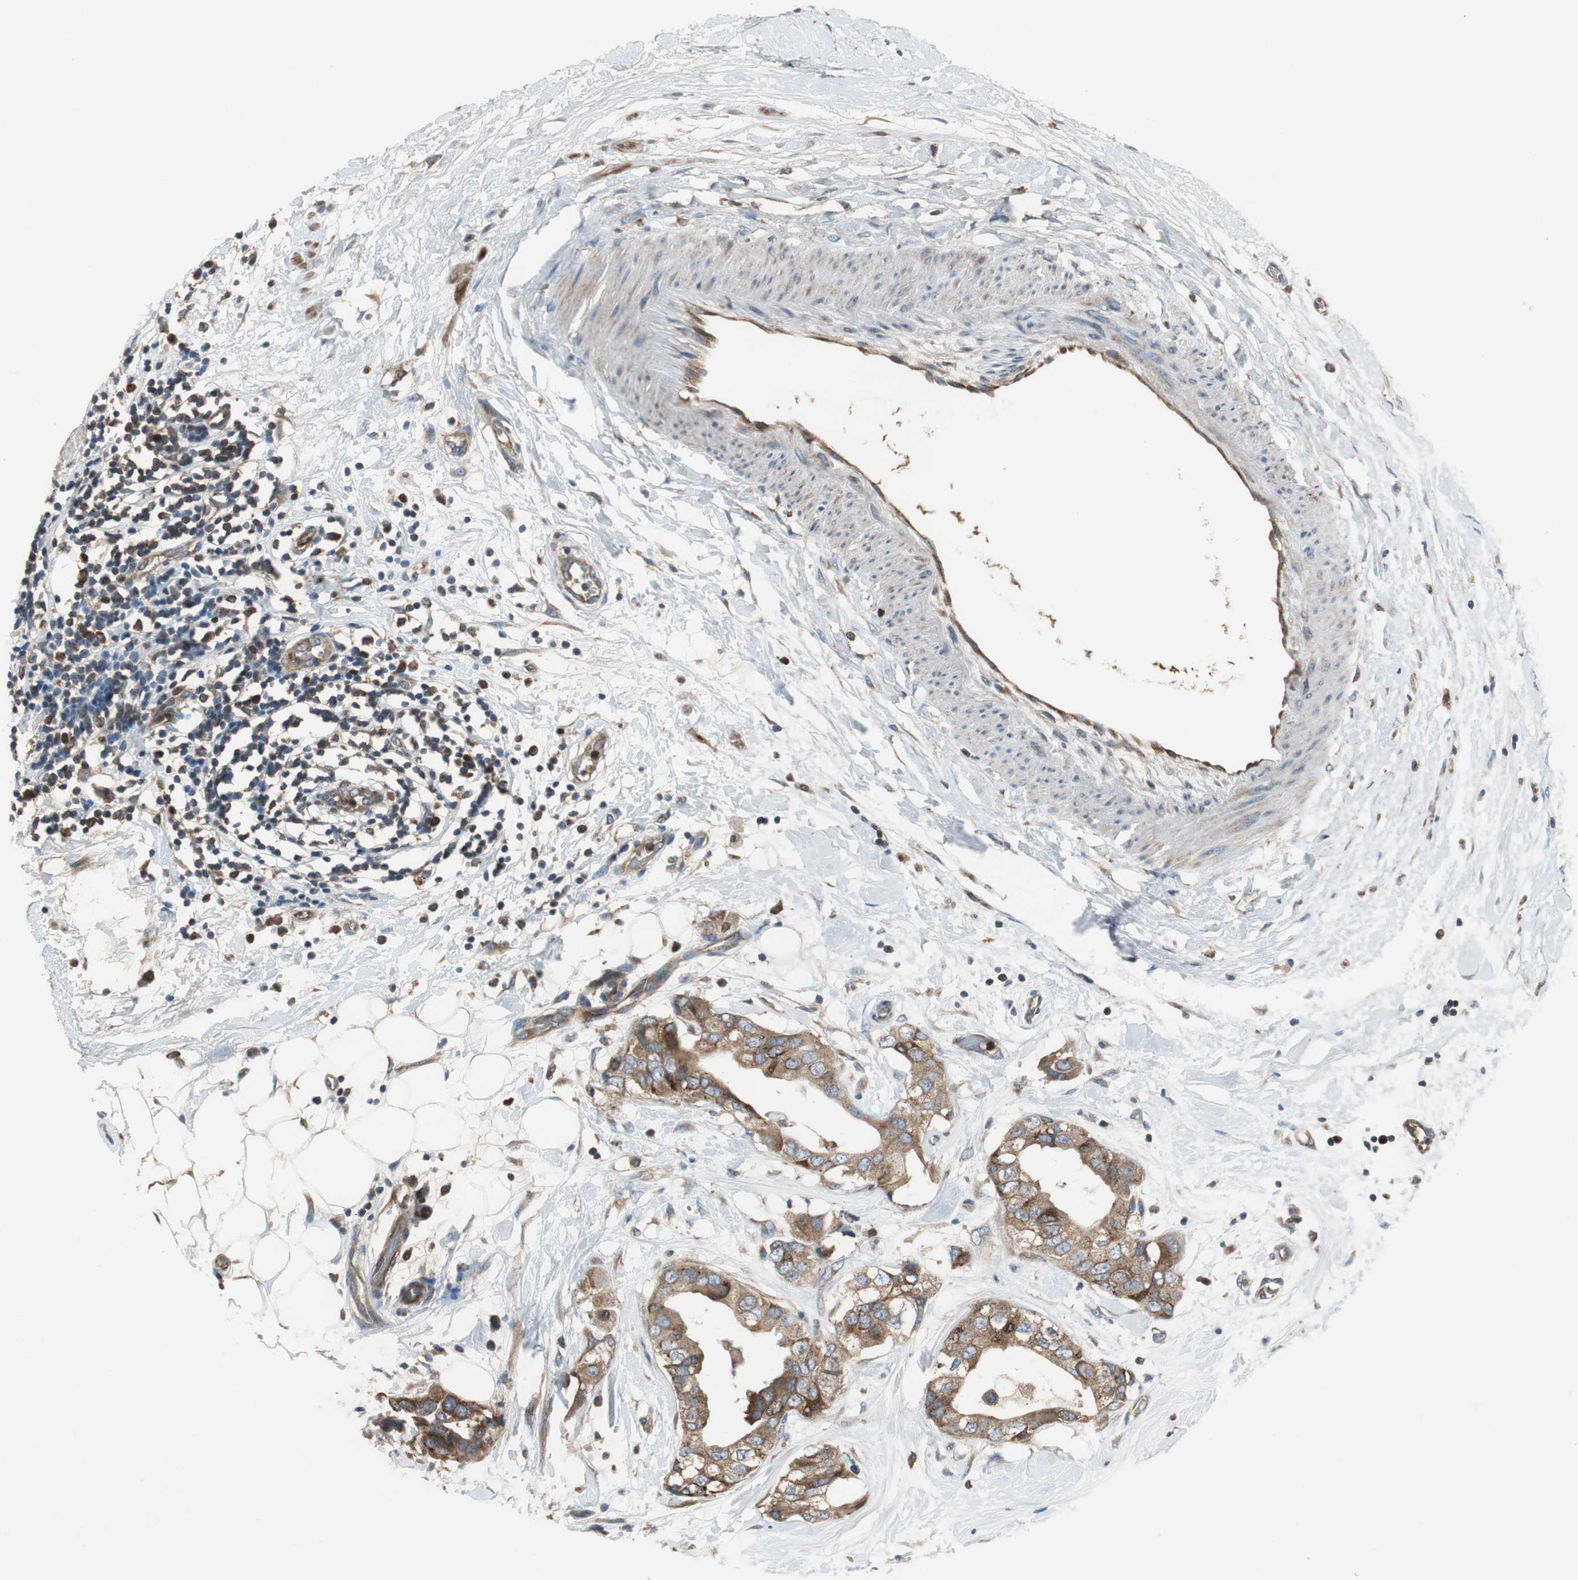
{"staining": {"intensity": "moderate", "quantity": ">75%", "location": "cytoplasmic/membranous"}, "tissue": "breast cancer", "cell_type": "Tumor cells", "image_type": "cancer", "snomed": [{"axis": "morphology", "description": "Duct carcinoma"}, {"axis": "topography", "description": "Breast"}], "caption": "Protein staining demonstrates moderate cytoplasmic/membranous staining in approximately >75% of tumor cells in breast intraductal carcinoma.", "gene": "PI4KB", "patient": {"sex": "female", "age": 40}}